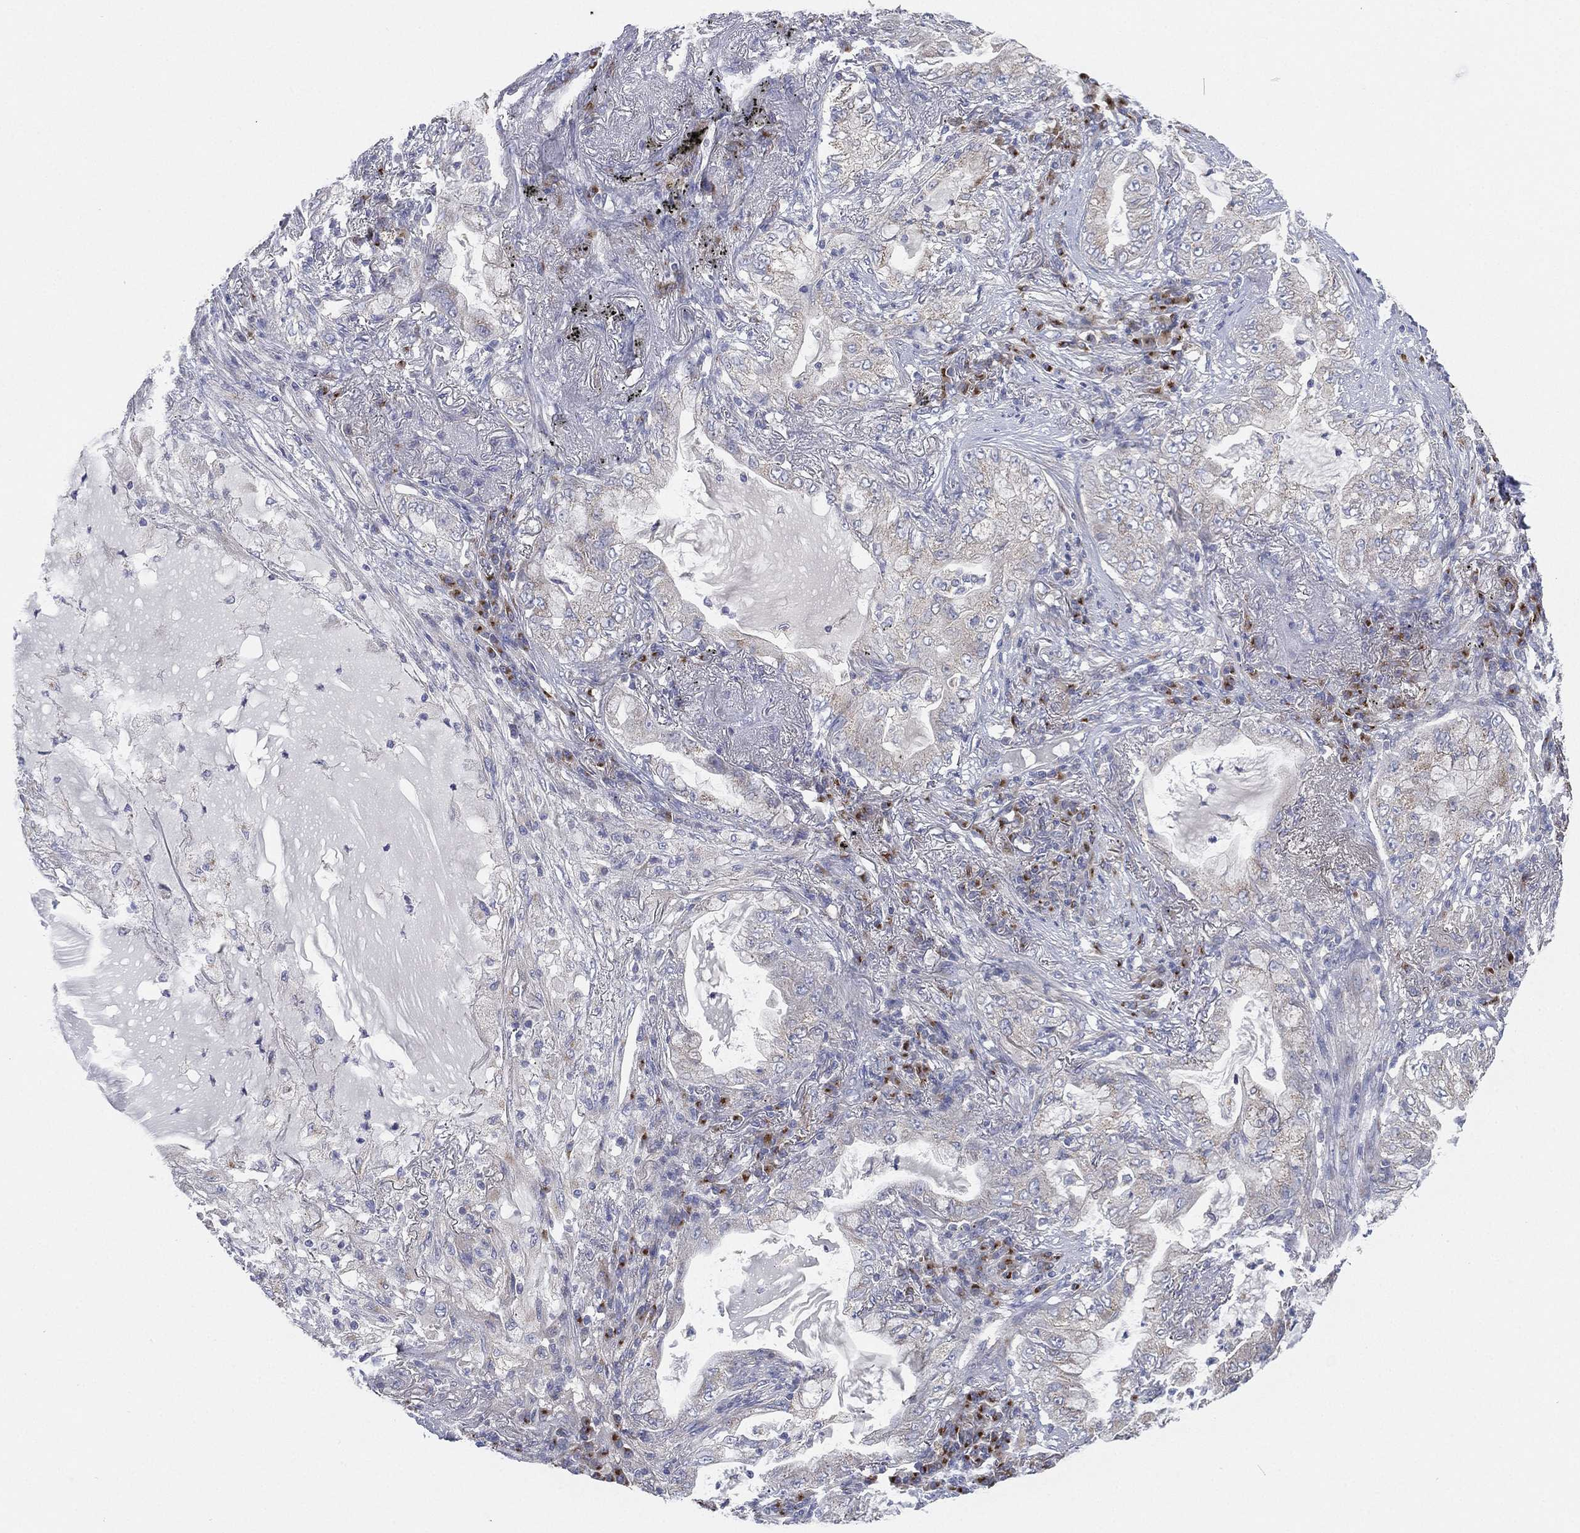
{"staining": {"intensity": "negative", "quantity": "none", "location": "none"}, "tissue": "lung cancer", "cell_type": "Tumor cells", "image_type": "cancer", "snomed": [{"axis": "morphology", "description": "Adenocarcinoma, NOS"}, {"axis": "topography", "description": "Lung"}], "caption": "Tumor cells are negative for protein expression in human adenocarcinoma (lung).", "gene": "ATP8A2", "patient": {"sex": "female", "age": 73}}